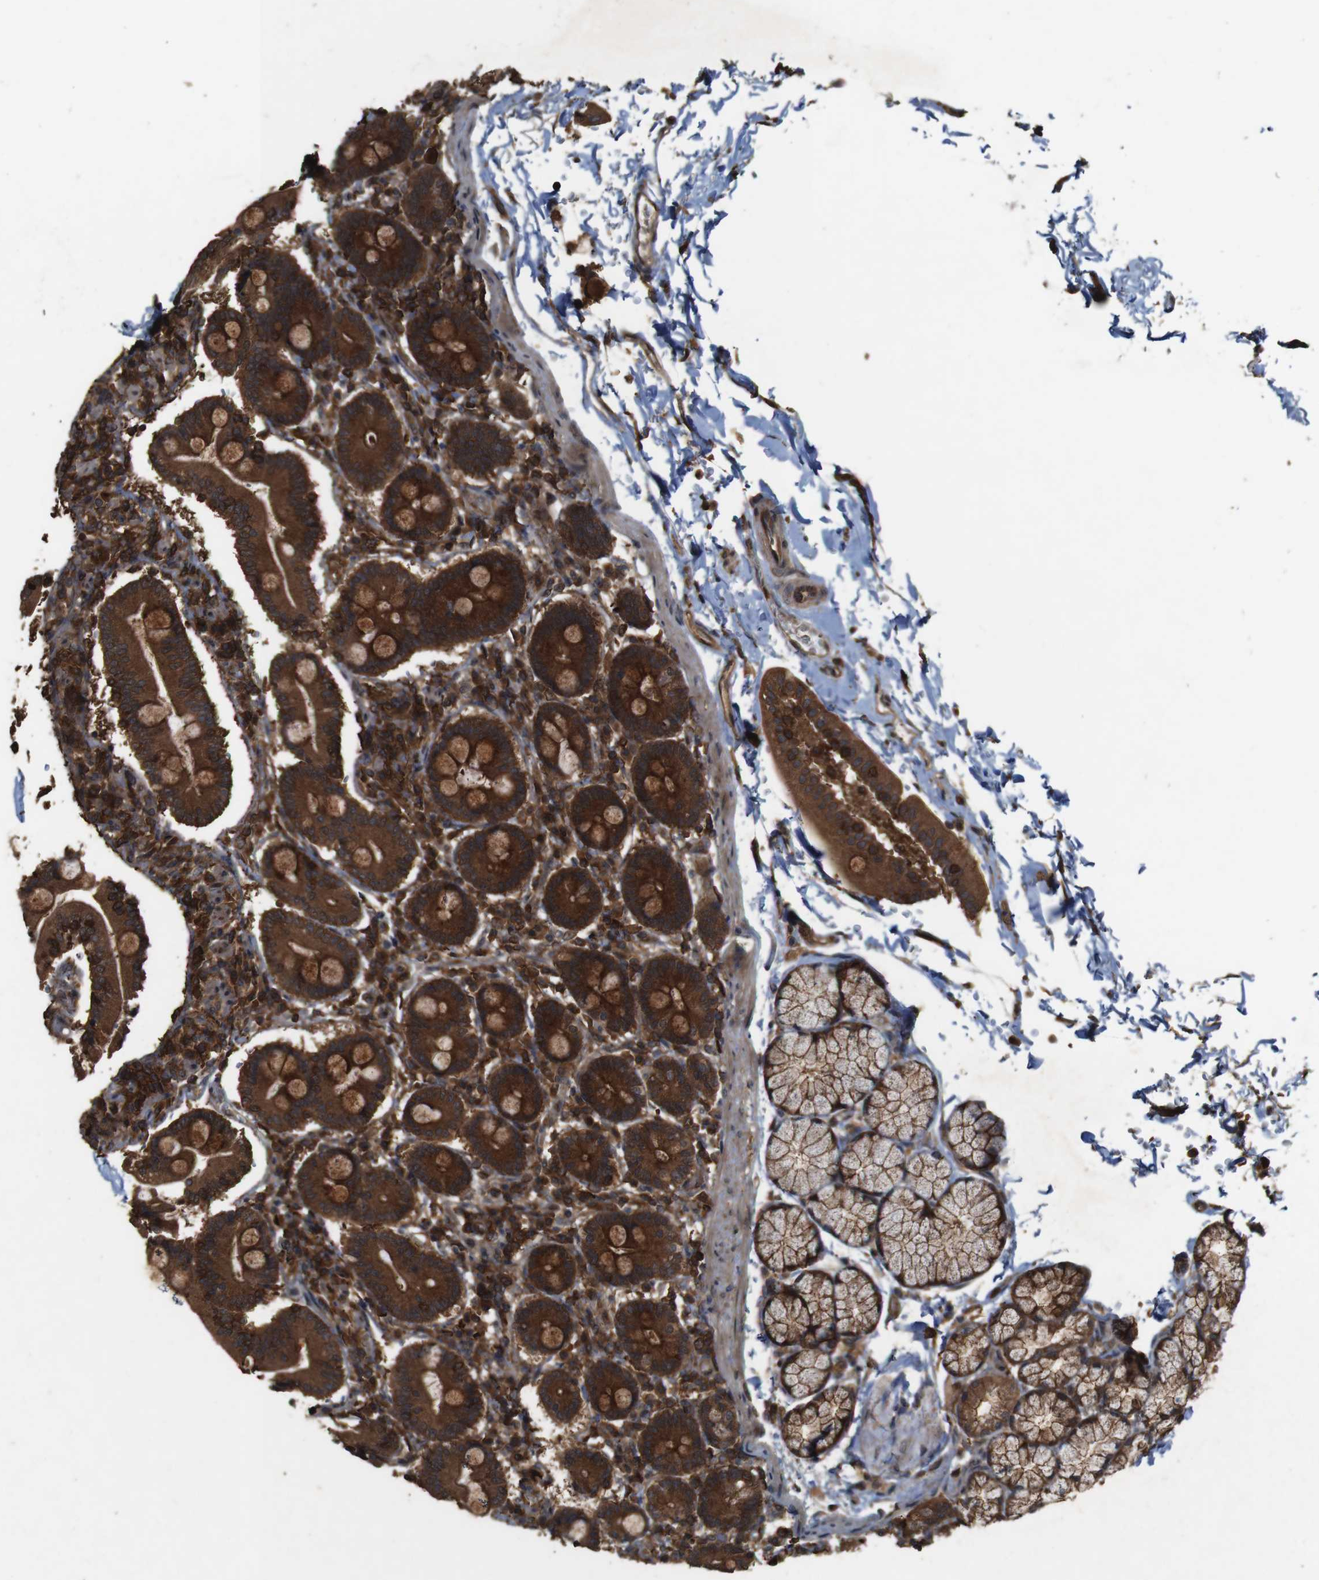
{"staining": {"intensity": "strong", "quantity": ">75%", "location": "cytoplasmic/membranous"}, "tissue": "duodenum", "cell_type": "Glandular cells", "image_type": "normal", "snomed": [{"axis": "morphology", "description": "Normal tissue, NOS"}, {"axis": "topography", "description": "Duodenum"}], "caption": "Approximately >75% of glandular cells in normal human duodenum display strong cytoplasmic/membranous protein staining as visualized by brown immunohistochemical staining.", "gene": "BAG4", "patient": {"sex": "male", "age": 54}}